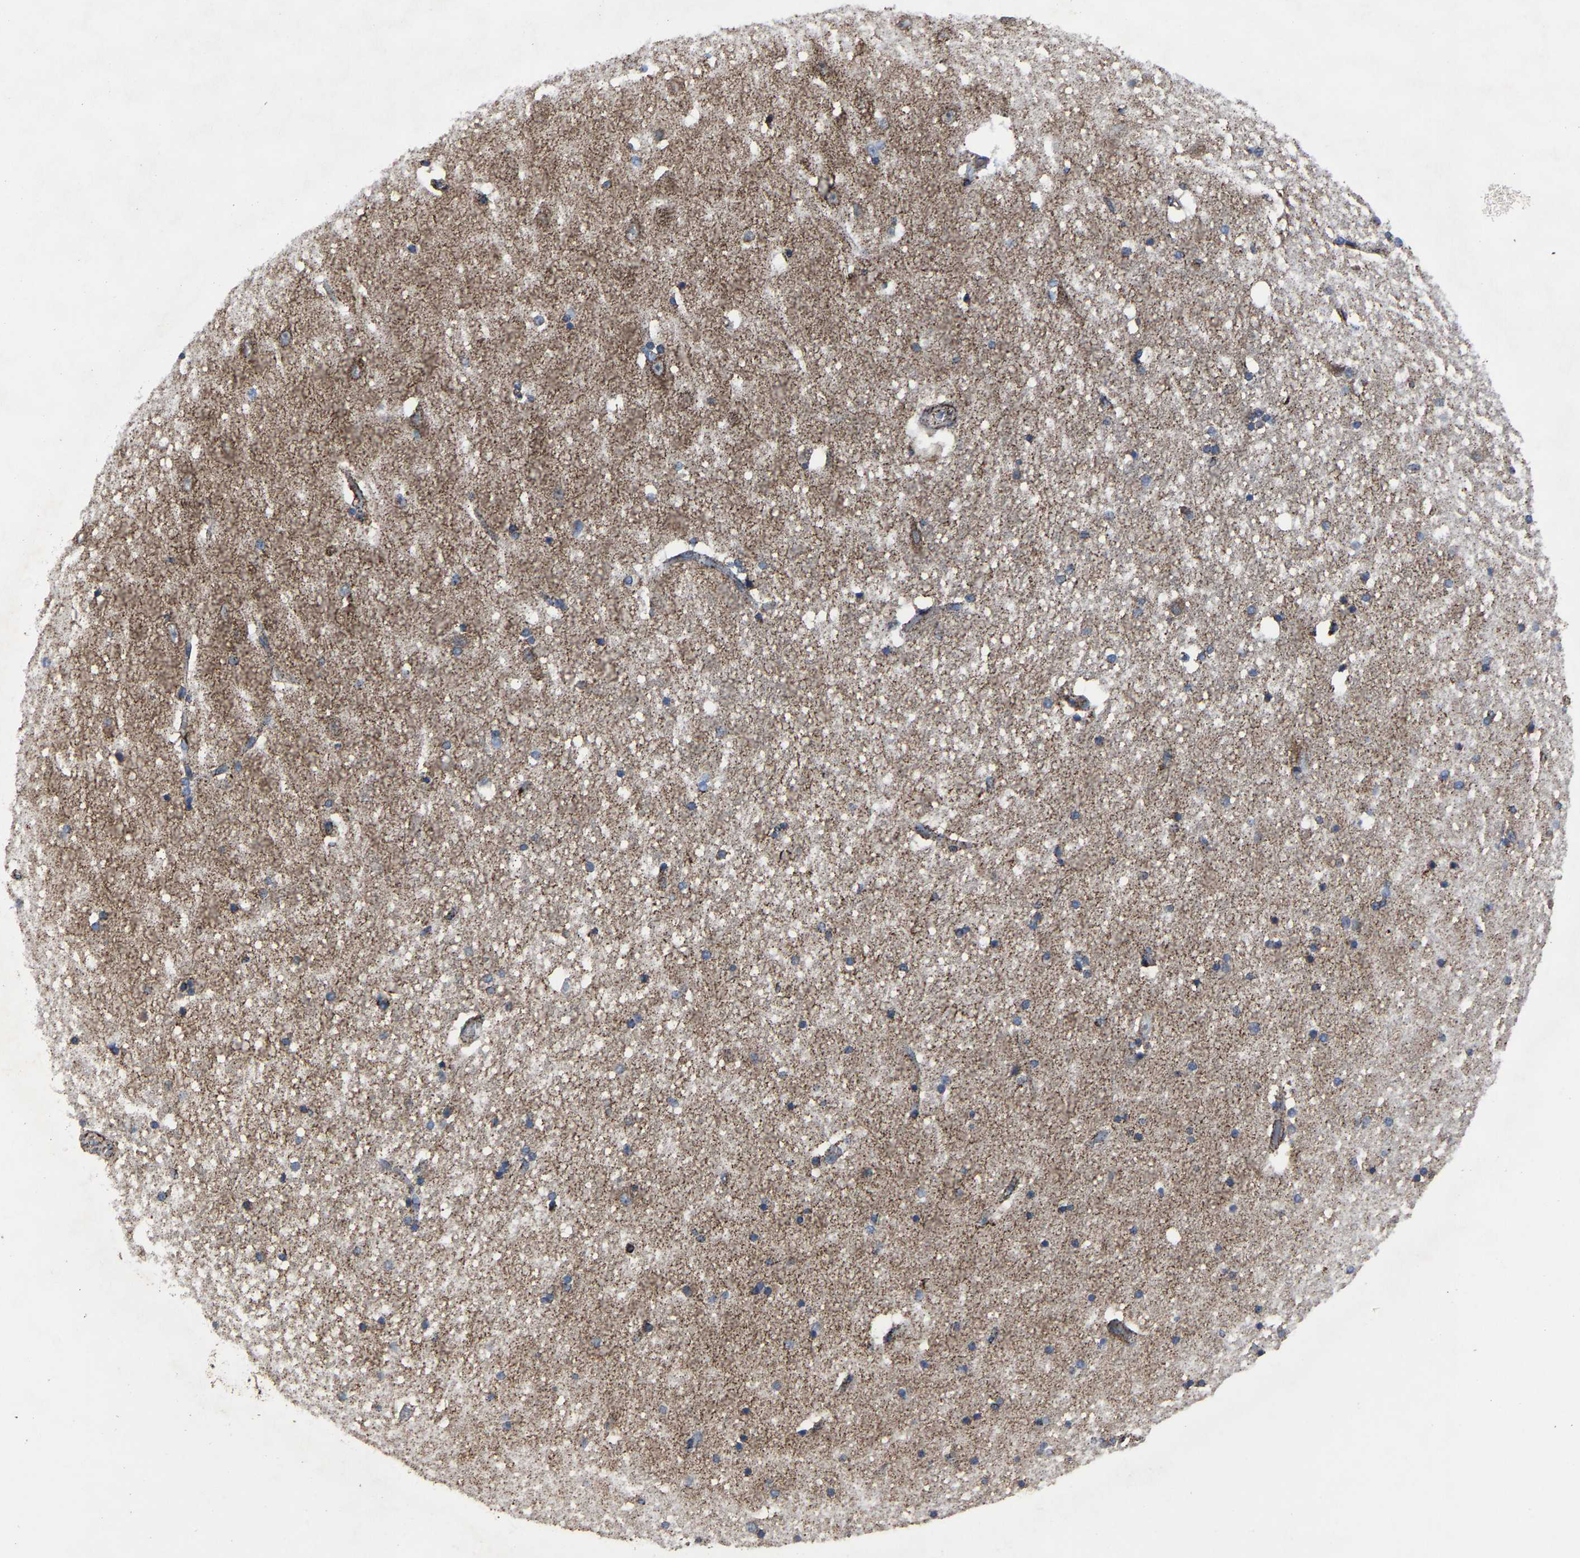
{"staining": {"intensity": "moderate", "quantity": "25%-75%", "location": "cytoplasmic/membranous"}, "tissue": "hippocampus", "cell_type": "Glial cells", "image_type": "normal", "snomed": [{"axis": "morphology", "description": "Normal tissue, NOS"}, {"axis": "topography", "description": "Hippocampus"}], "caption": "This is a photomicrograph of IHC staining of benign hippocampus, which shows moderate positivity in the cytoplasmic/membranous of glial cells.", "gene": "NDUFV3", "patient": {"sex": "female", "age": 54}}